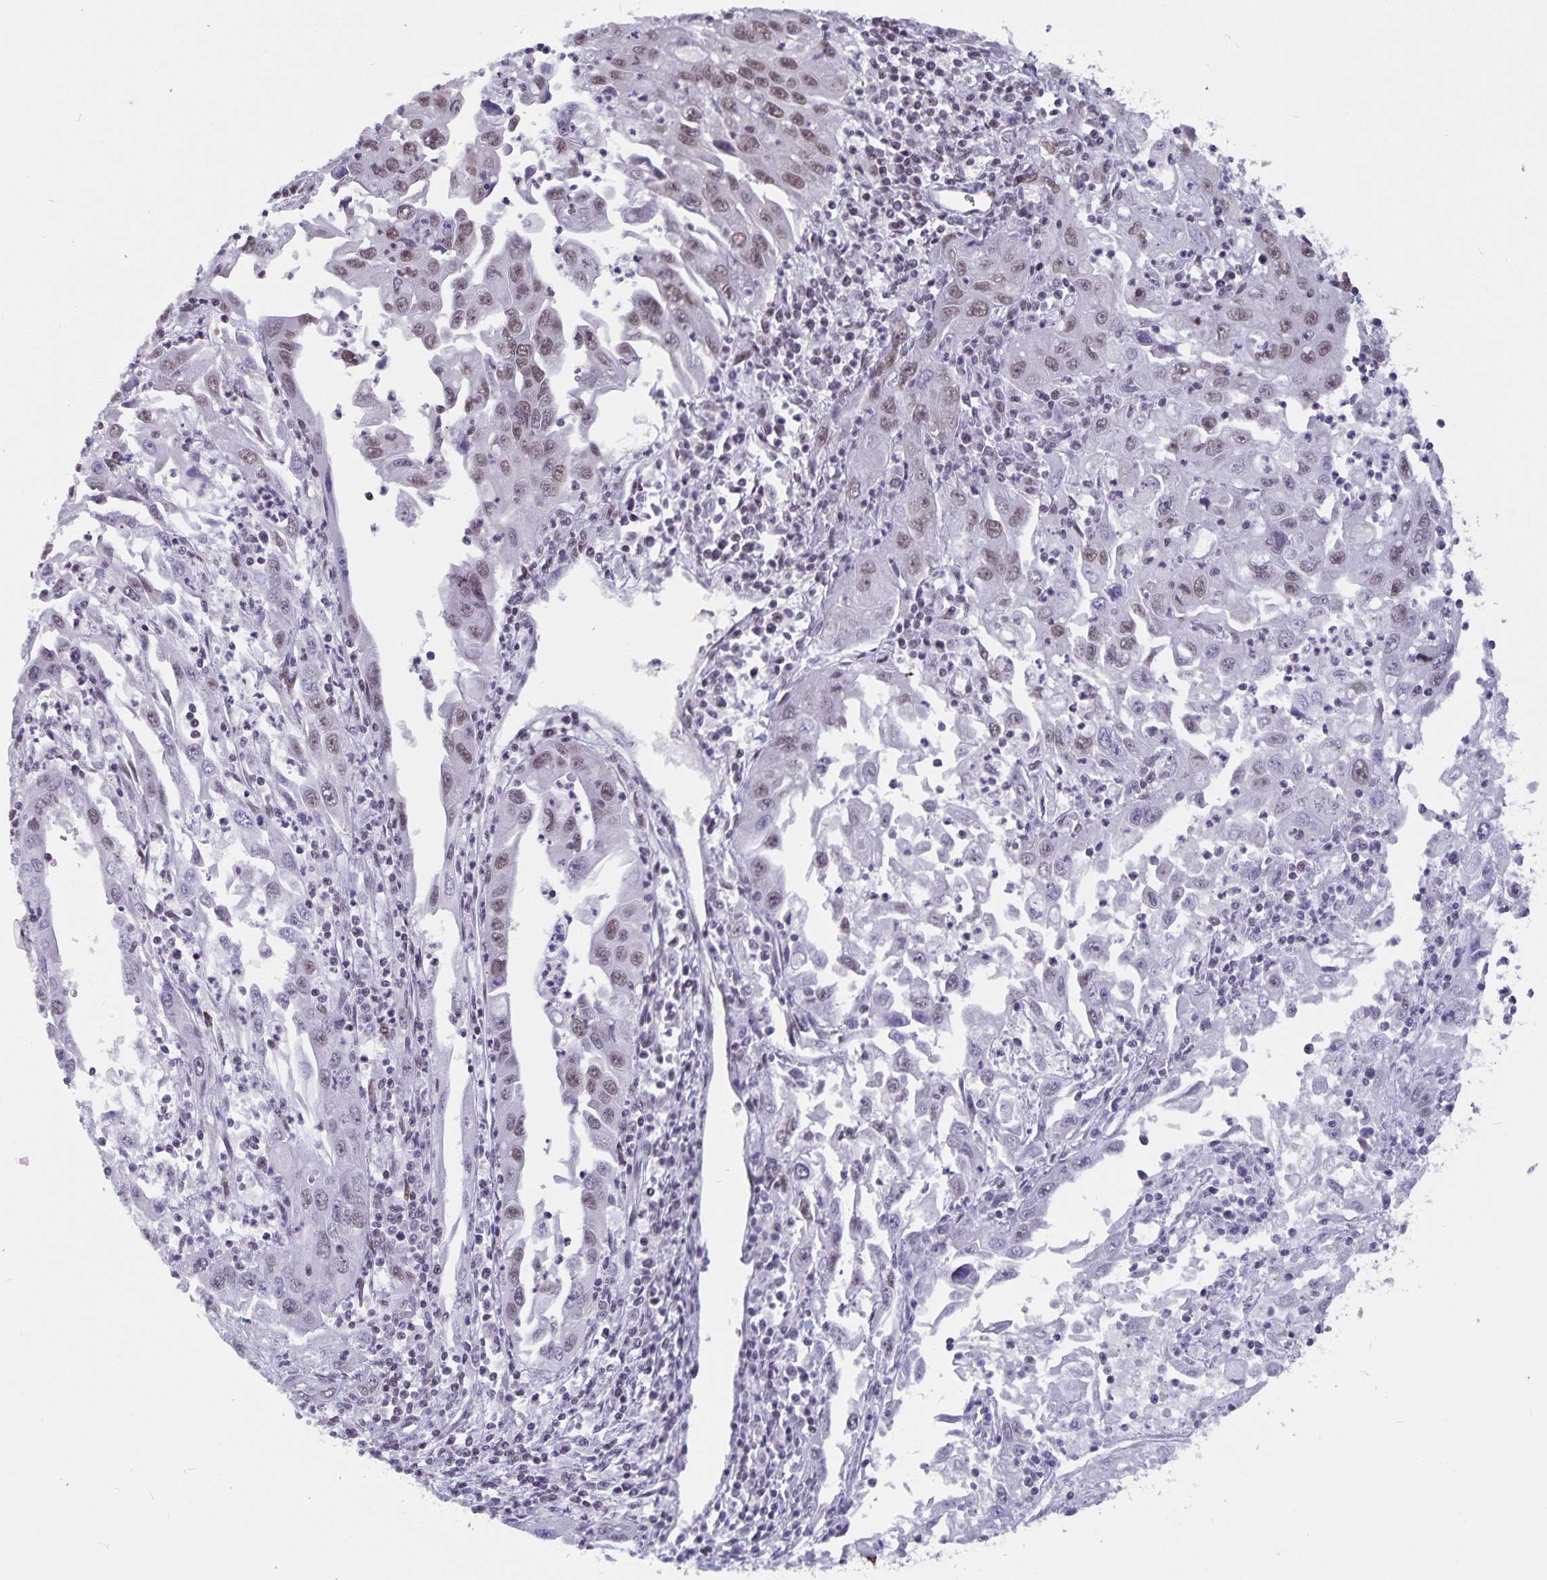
{"staining": {"intensity": "moderate", "quantity": ">75%", "location": "nuclear"}, "tissue": "endometrial cancer", "cell_type": "Tumor cells", "image_type": "cancer", "snomed": [{"axis": "morphology", "description": "Adenocarcinoma, NOS"}, {"axis": "topography", "description": "Uterus"}], "caption": "Endometrial adenocarcinoma stained with a brown dye reveals moderate nuclear positive positivity in about >75% of tumor cells.", "gene": "PBX2", "patient": {"sex": "female", "age": 62}}